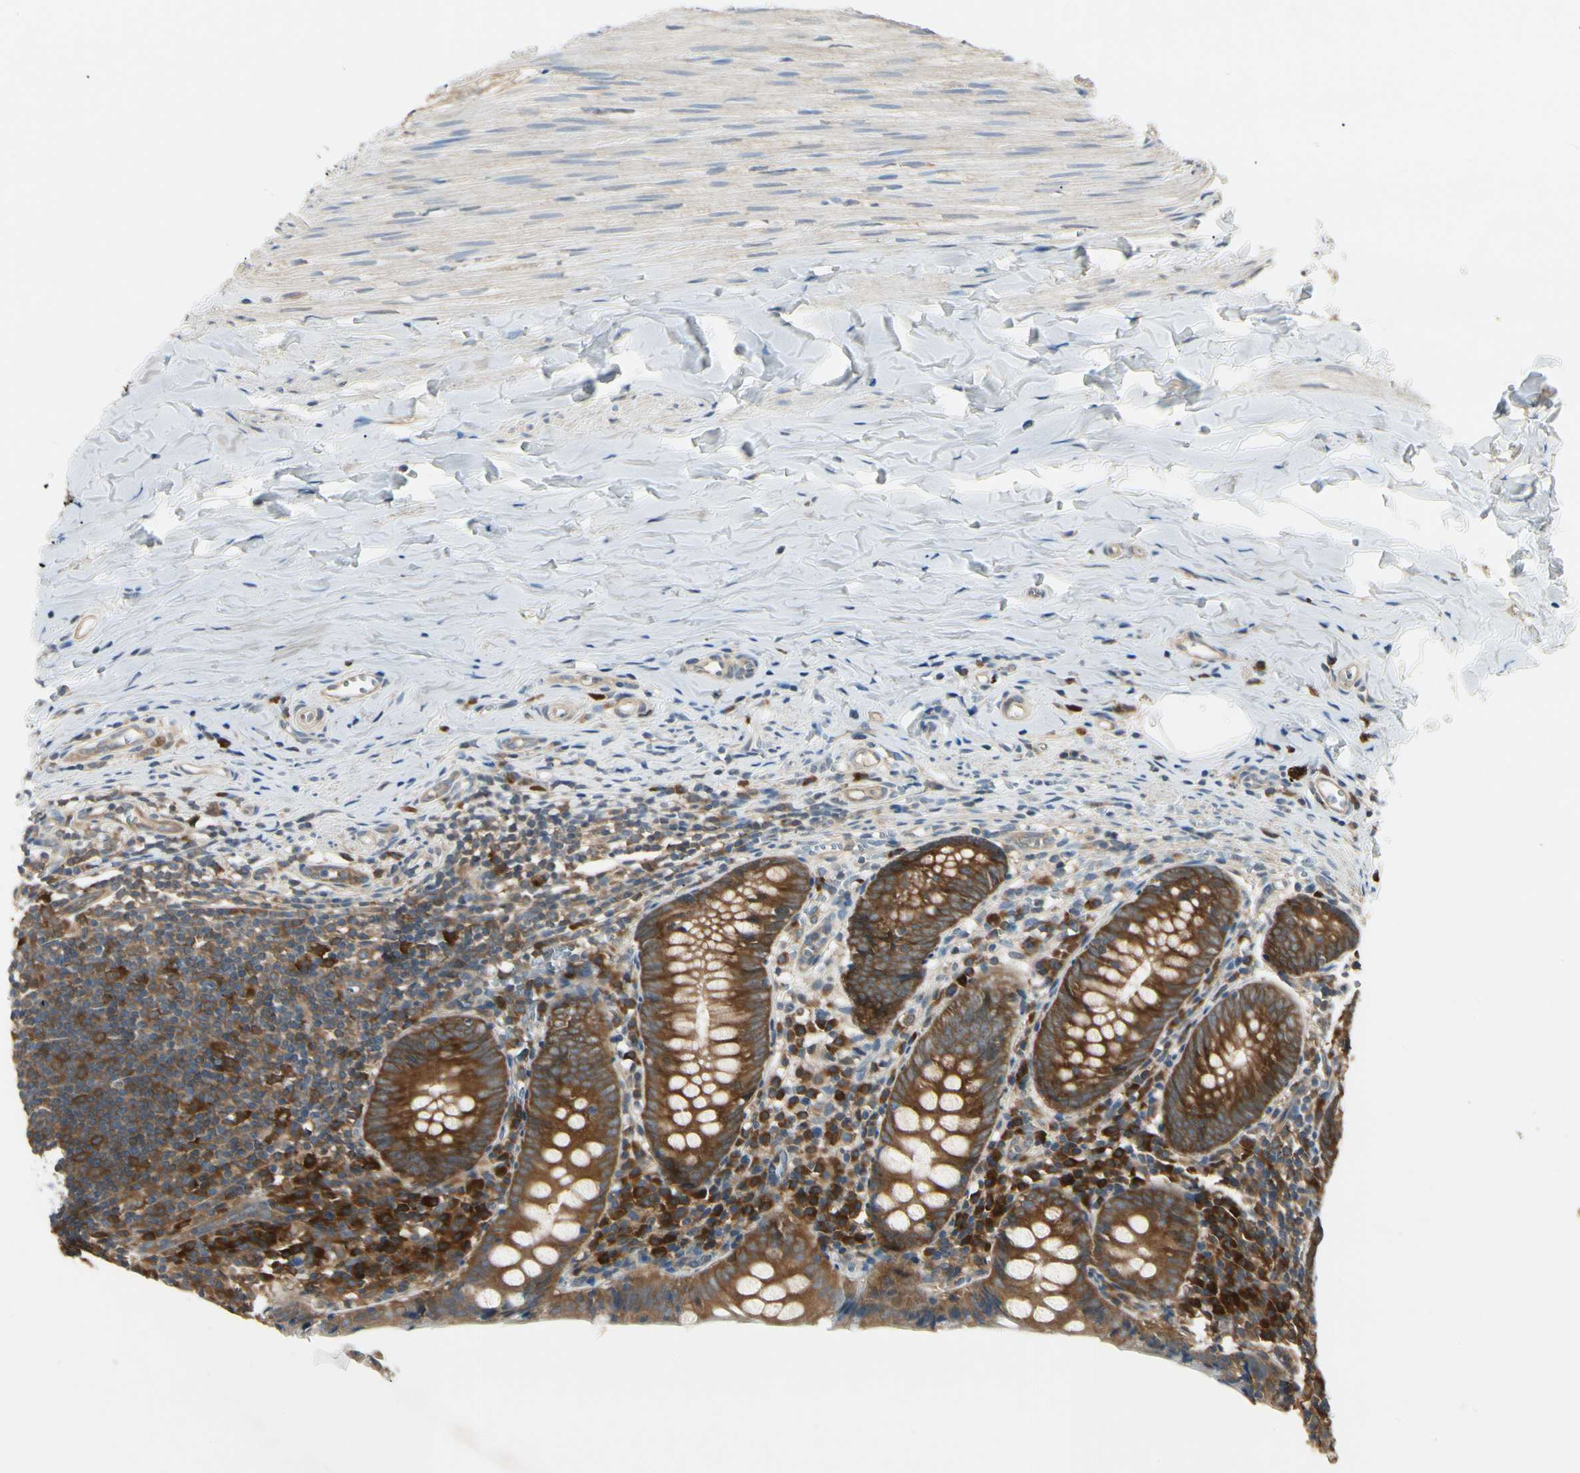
{"staining": {"intensity": "strong", "quantity": ">75%", "location": "cytoplasmic/membranous"}, "tissue": "appendix", "cell_type": "Glandular cells", "image_type": "normal", "snomed": [{"axis": "morphology", "description": "Normal tissue, NOS"}, {"axis": "topography", "description": "Appendix"}], "caption": "A brown stain shows strong cytoplasmic/membranous expression of a protein in glandular cells of benign appendix. The staining was performed using DAB (3,3'-diaminobenzidine) to visualize the protein expression in brown, while the nuclei were stained in blue with hematoxylin (Magnification: 20x).", "gene": "NME1", "patient": {"sex": "female", "age": 10}}